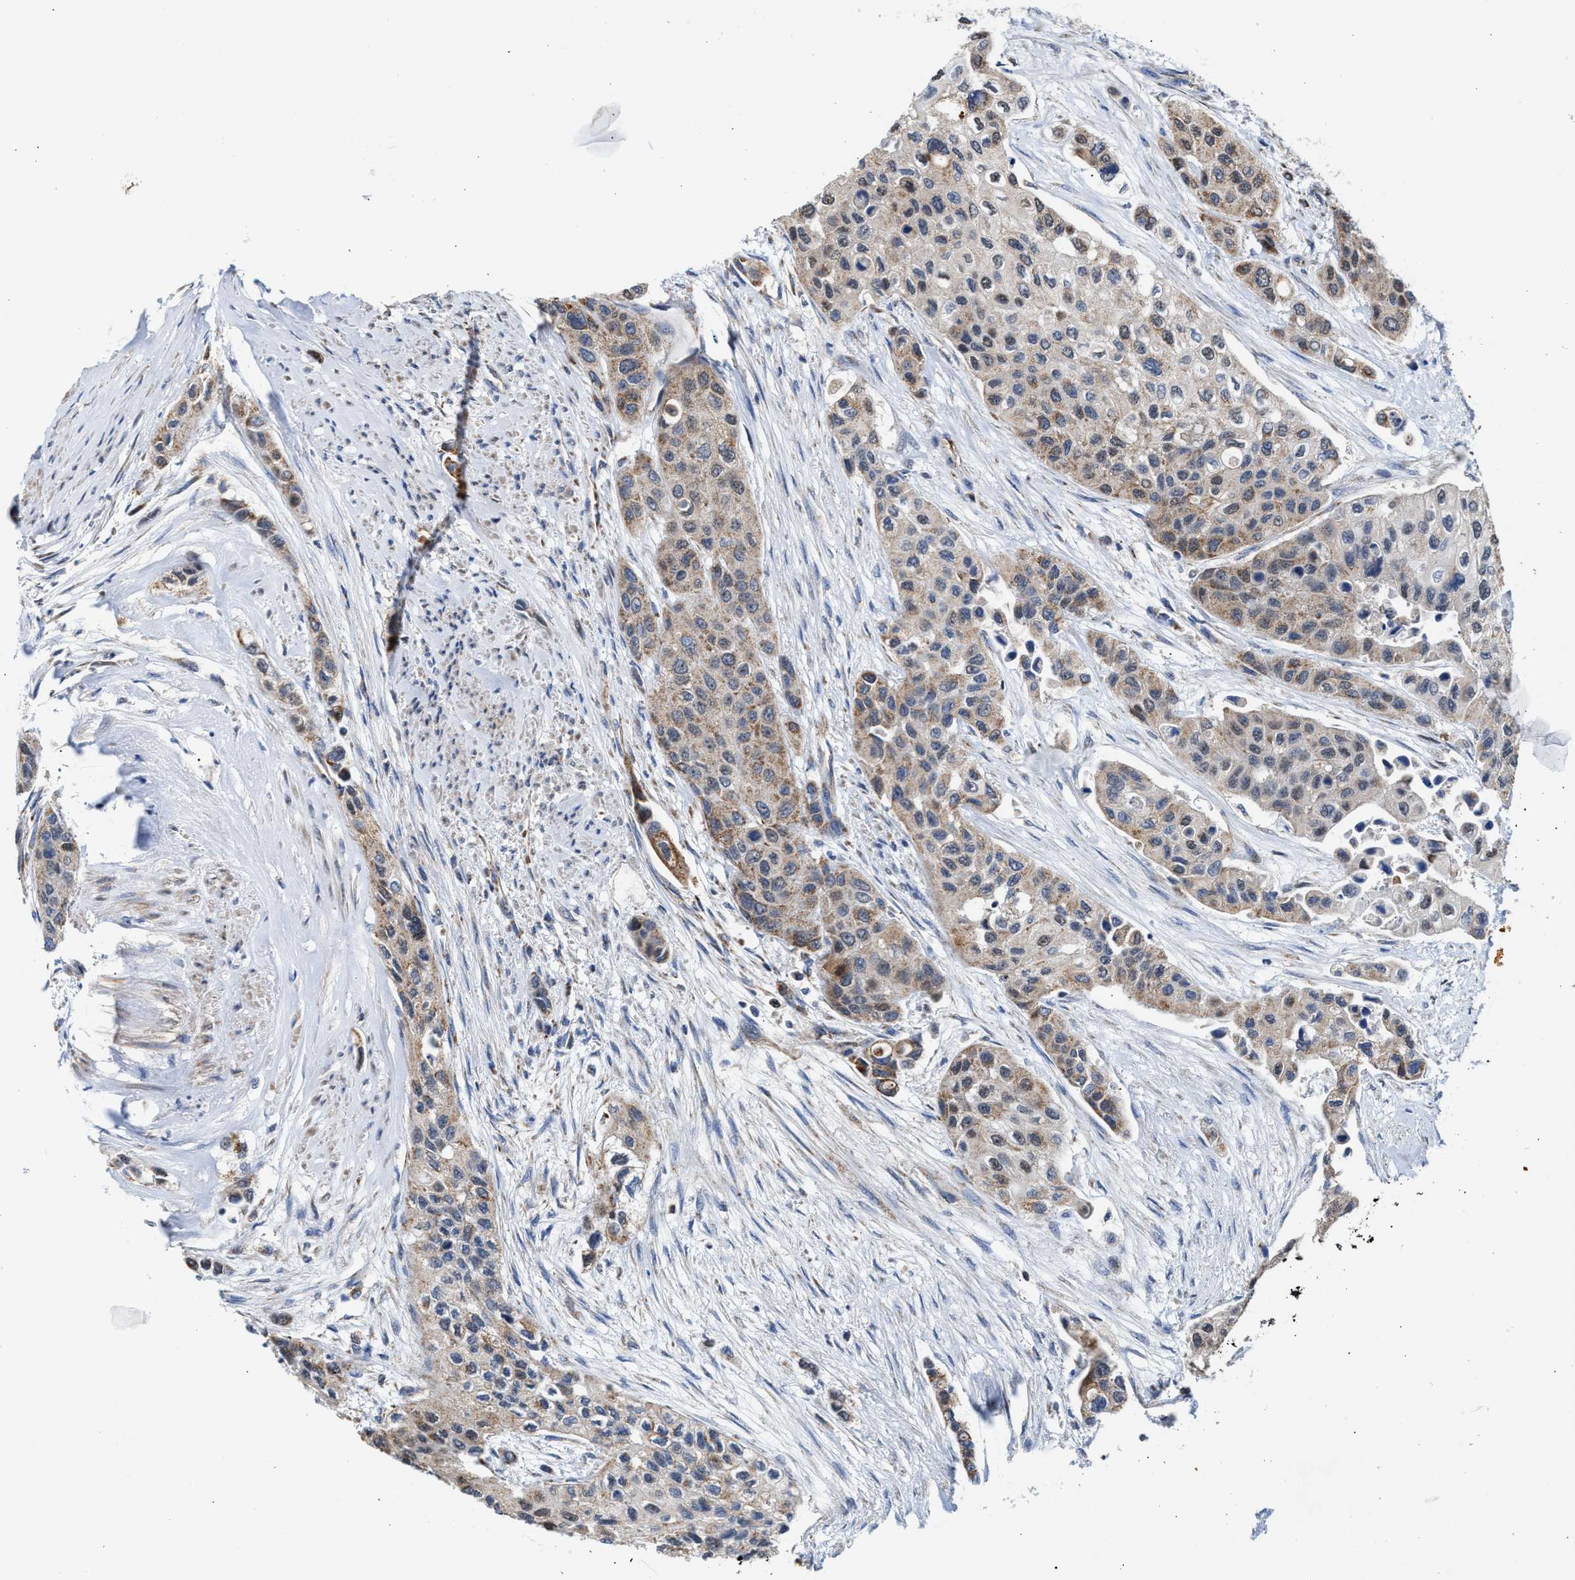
{"staining": {"intensity": "weak", "quantity": ">75%", "location": "cytoplasmic/membranous"}, "tissue": "urothelial cancer", "cell_type": "Tumor cells", "image_type": "cancer", "snomed": [{"axis": "morphology", "description": "Urothelial carcinoma, High grade"}, {"axis": "topography", "description": "Urinary bladder"}], "caption": "Weak cytoplasmic/membranous protein staining is seen in approximately >75% of tumor cells in urothelial carcinoma (high-grade).", "gene": "MECR", "patient": {"sex": "female", "age": 56}}